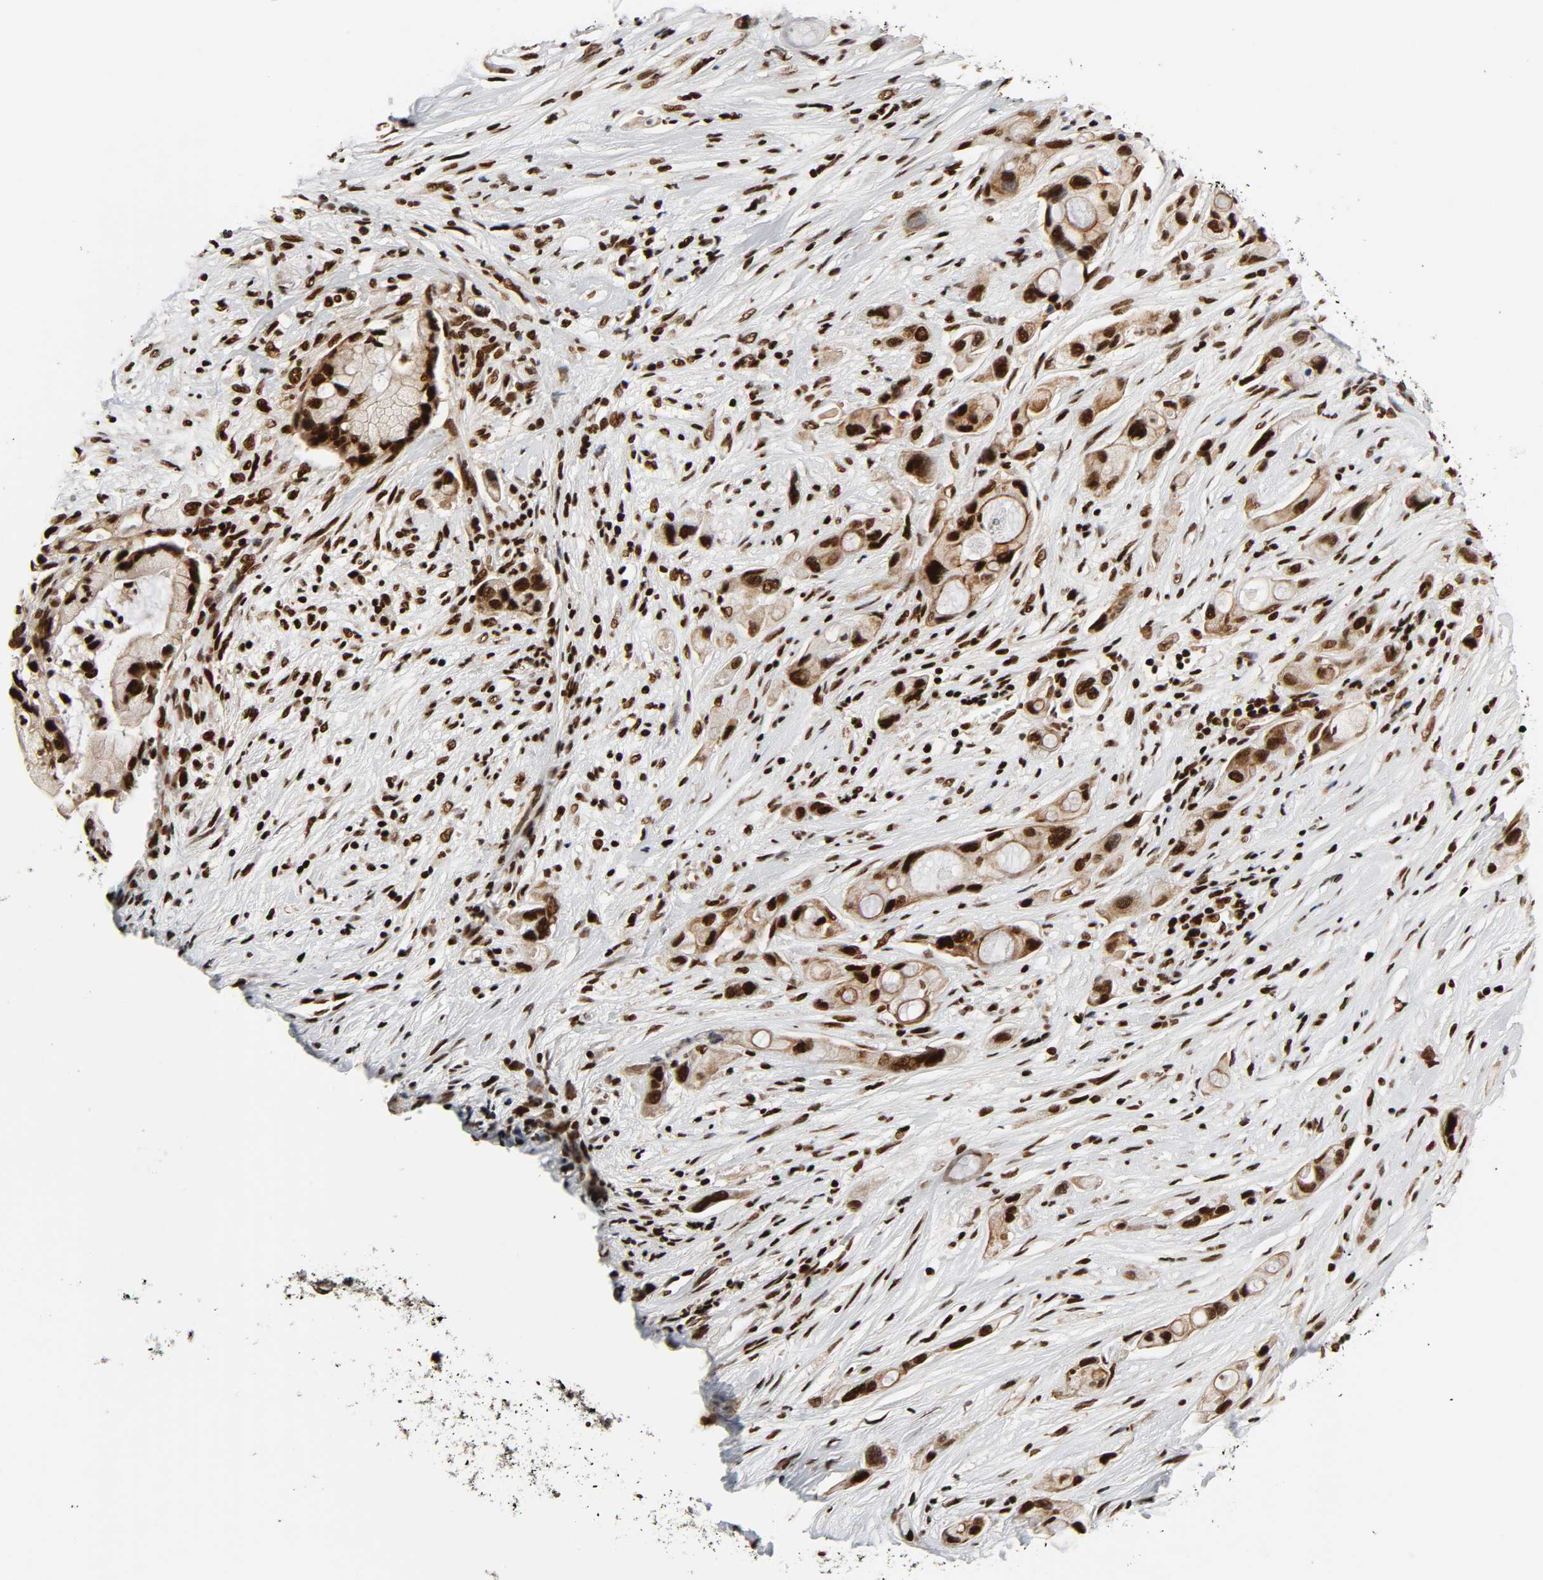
{"staining": {"intensity": "strong", "quantity": ">75%", "location": "nuclear"}, "tissue": "pancreatic cancer", "cell_type": "Tumor cells", "image_type": "cancer", "snomed": [{"axis": "morphology", "description": "Adenocarcinoma, NOS"}, {"axis": "topography", "description": "Pancreas"}], "caption": "A brown stain highlights strong nuclear expression of a protein in pancreatic cancer (adenocarcinoma) tumor cells. The protein of interest is shown in brown color, while the nuclei are stained blue.", "gene": "NFYB", "patient": {"sex": "female", "age": 59}}